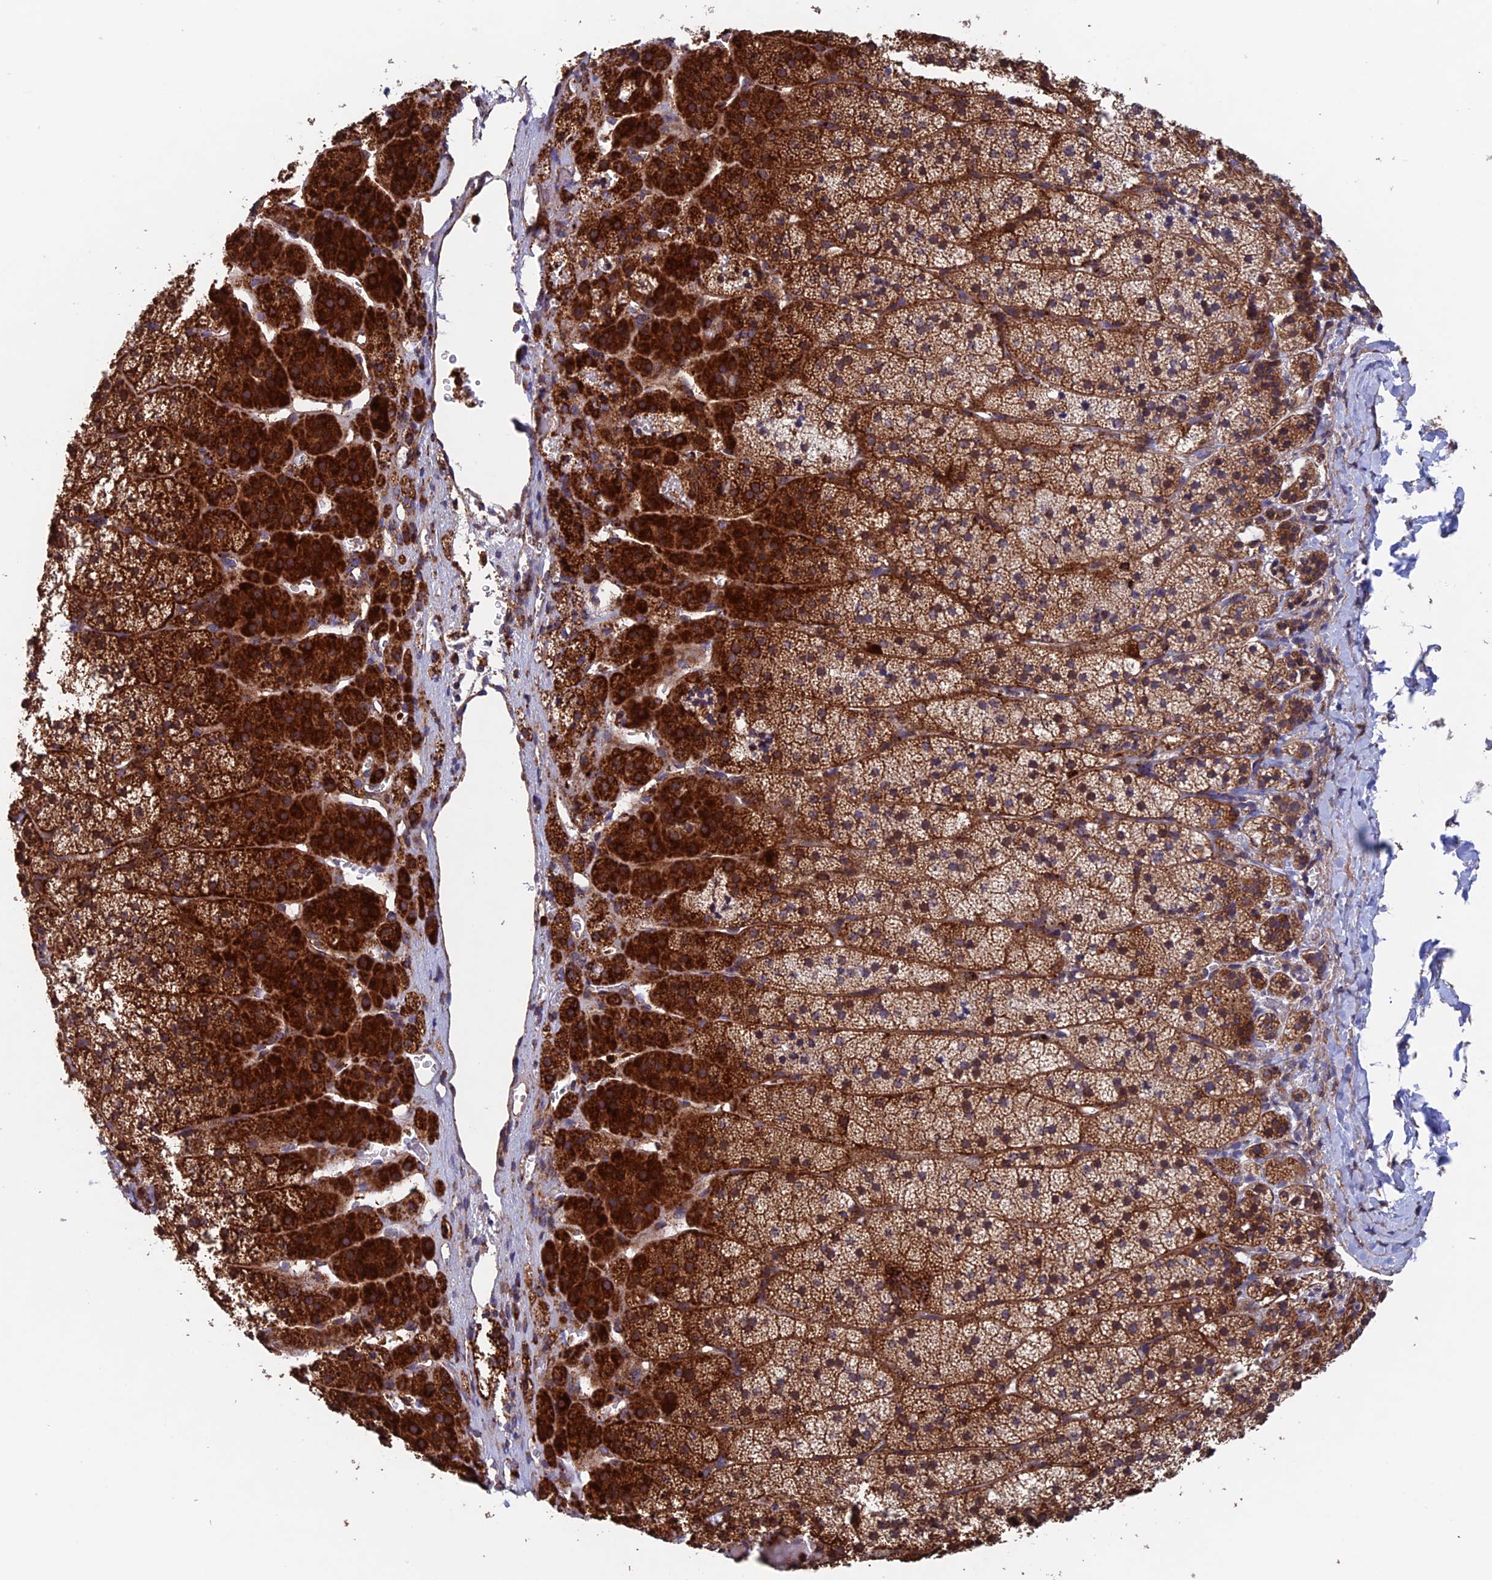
{"staining": {"intensity": "strong", "quantity": ">75%", "location": "cytoplasmic/membranous"}, "tissue": "adrenal gland", "cell_type": "Glandular cells", "image_type": "normal", "snomed": [{"axis": "morphology", "description": "Normal tissue, NOS"}, {"axis": "topography", "description": "Adrenal gland"}], "caption": "Unremarkable adrenal gland was stained to show a protein in brown. There is high levels of strong cytoplasmic/membranous staining in approximately >75% of glandular cells. The protein is shown in brown color, while the nuclei are stained blue.", "gene": "MRPL1", "patient": {"sex": "female", "age": 44}}